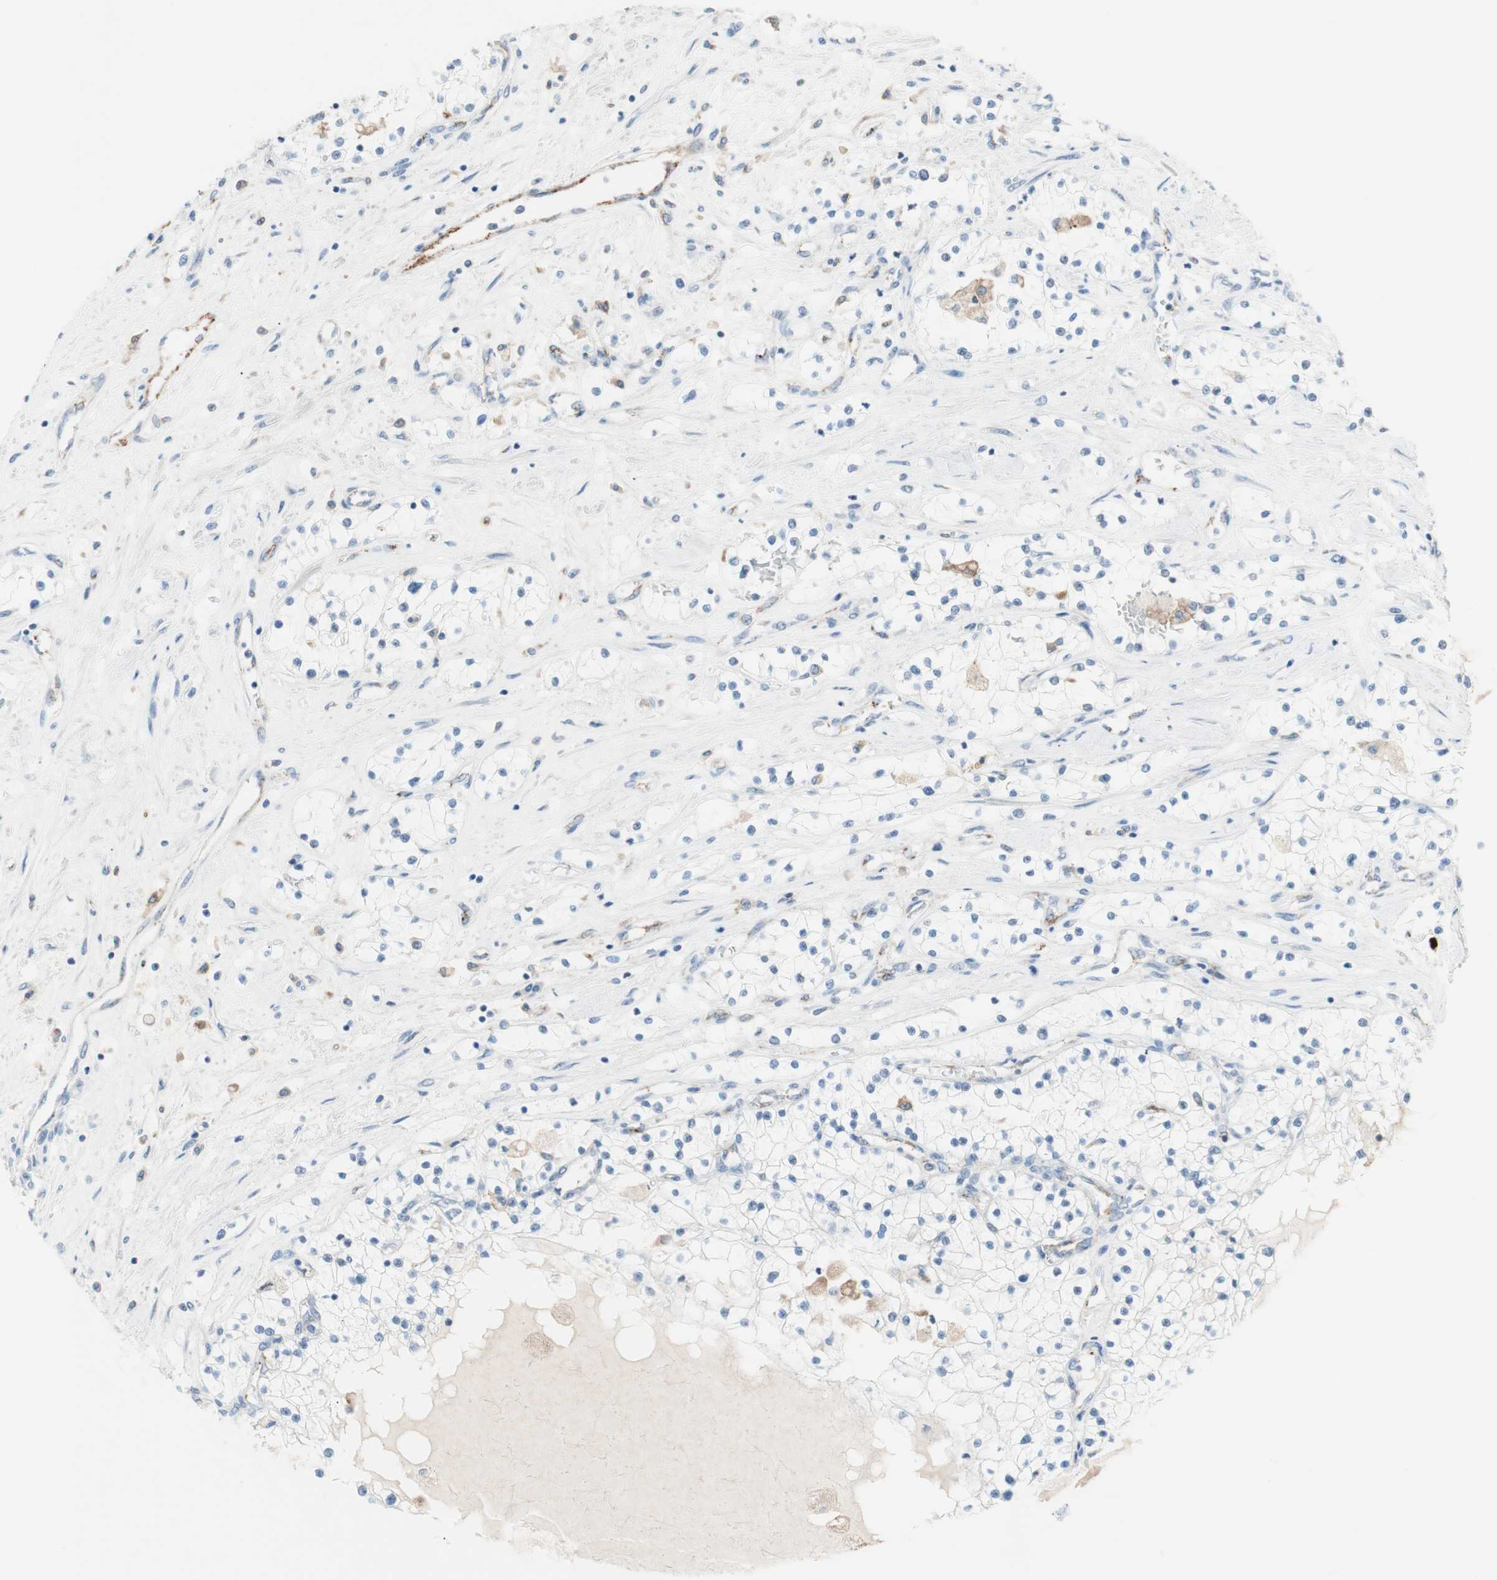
{"staining": {"intensity": "negative", "quantity": "none", "location": "none"}, "tissue": "renal cancer", "cell_type": "Tumor cells", "image_type": "cancer", "snomed": [{"axis": "morphology", "description": "Adenocarcinoma, NOS"}, {"axis": "topography", "description": "Kidney"}], "caption": "An image of renal cancer (adenocarcinoma) stained for a protein displays no brown staining in tumor cells.", "gene": "GLUL", "patient": {"sex": "male", "age": 68}}